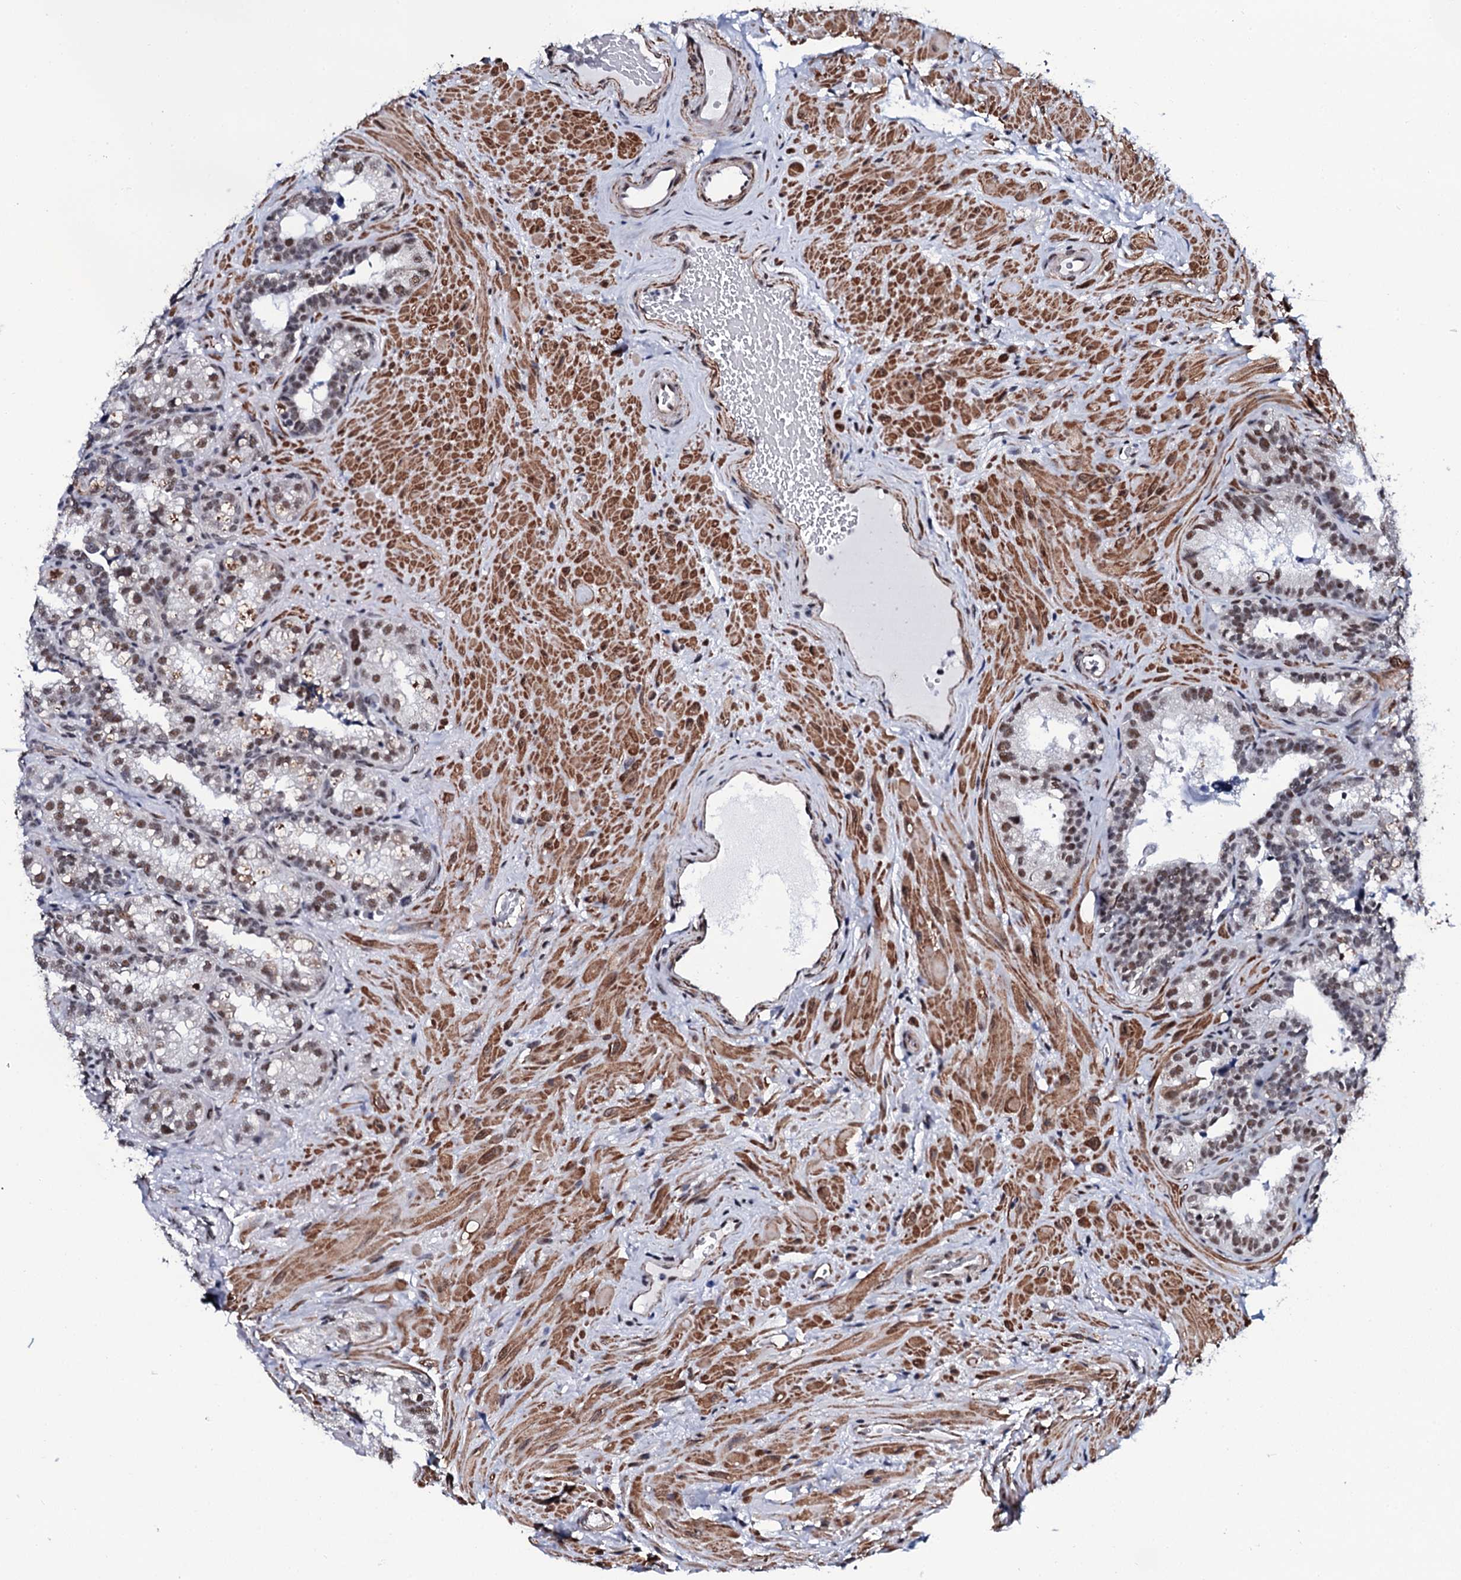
{"staining": {"intensity": "weak", "quantity": "25%-75%", "location": "nuclear"}, "tissue": "seminal vesicle", "cell_type": "Glandular cells", "image_type": "normal", "snomed": [{"axis": "morphology", "description": "Normal tissue, NOS"}, {"axis": "topography", "description": "Seminal veicle"}, {"axis": "topography", "description": "Peripheral nerve tissue"}], "caption": "The immunohistochemical stain shows weak nuclear staining in glandular cells of unremarkable seminal vesicle. (DAB IHC, brown staining for protein, blue staining for nuclei).", "gene": "CWC15", "patient": {"sex": "male", "age": 67}}